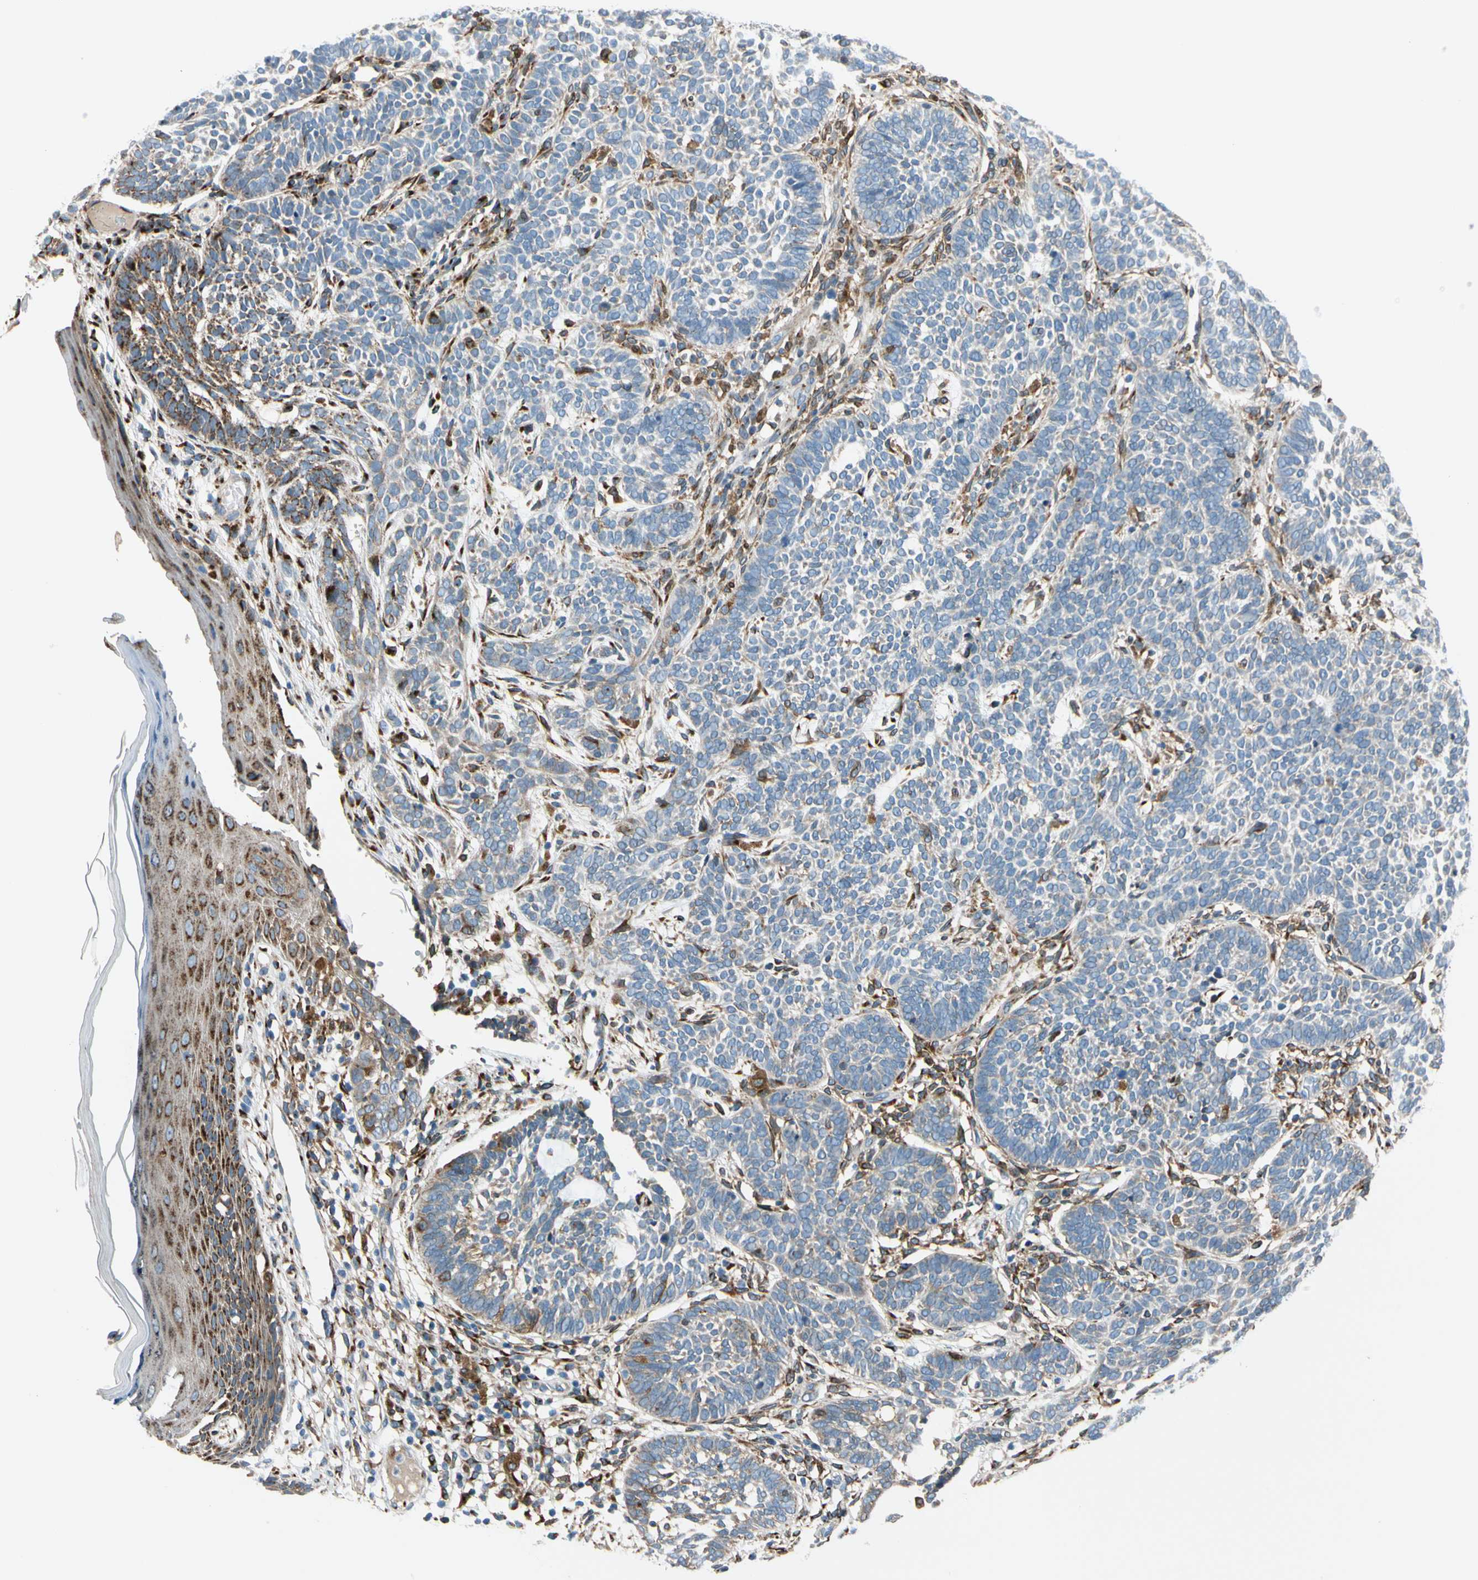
{"staining": {"intensity": "weak", "quantity": "<25%", "location": "cytoplasmic/membranous"}, "tissue": "skin cancer", "cell_type": "Tumor cells", "image_type": "cancer", "snomed": [{"axis": "morphology", "description": "Normal tissue, NOS"}, {"axis": "morphology", "description": "Basal cell carcinoma"}, {"axis": "topography", "description": "Skin"}], "caption": "Histopathology image shows no protein expression in tumor cells of basal cell carcinoma (skin) tissue.", "gene": "NUCB1", "patient": {"sex": "male", "age": 87}}